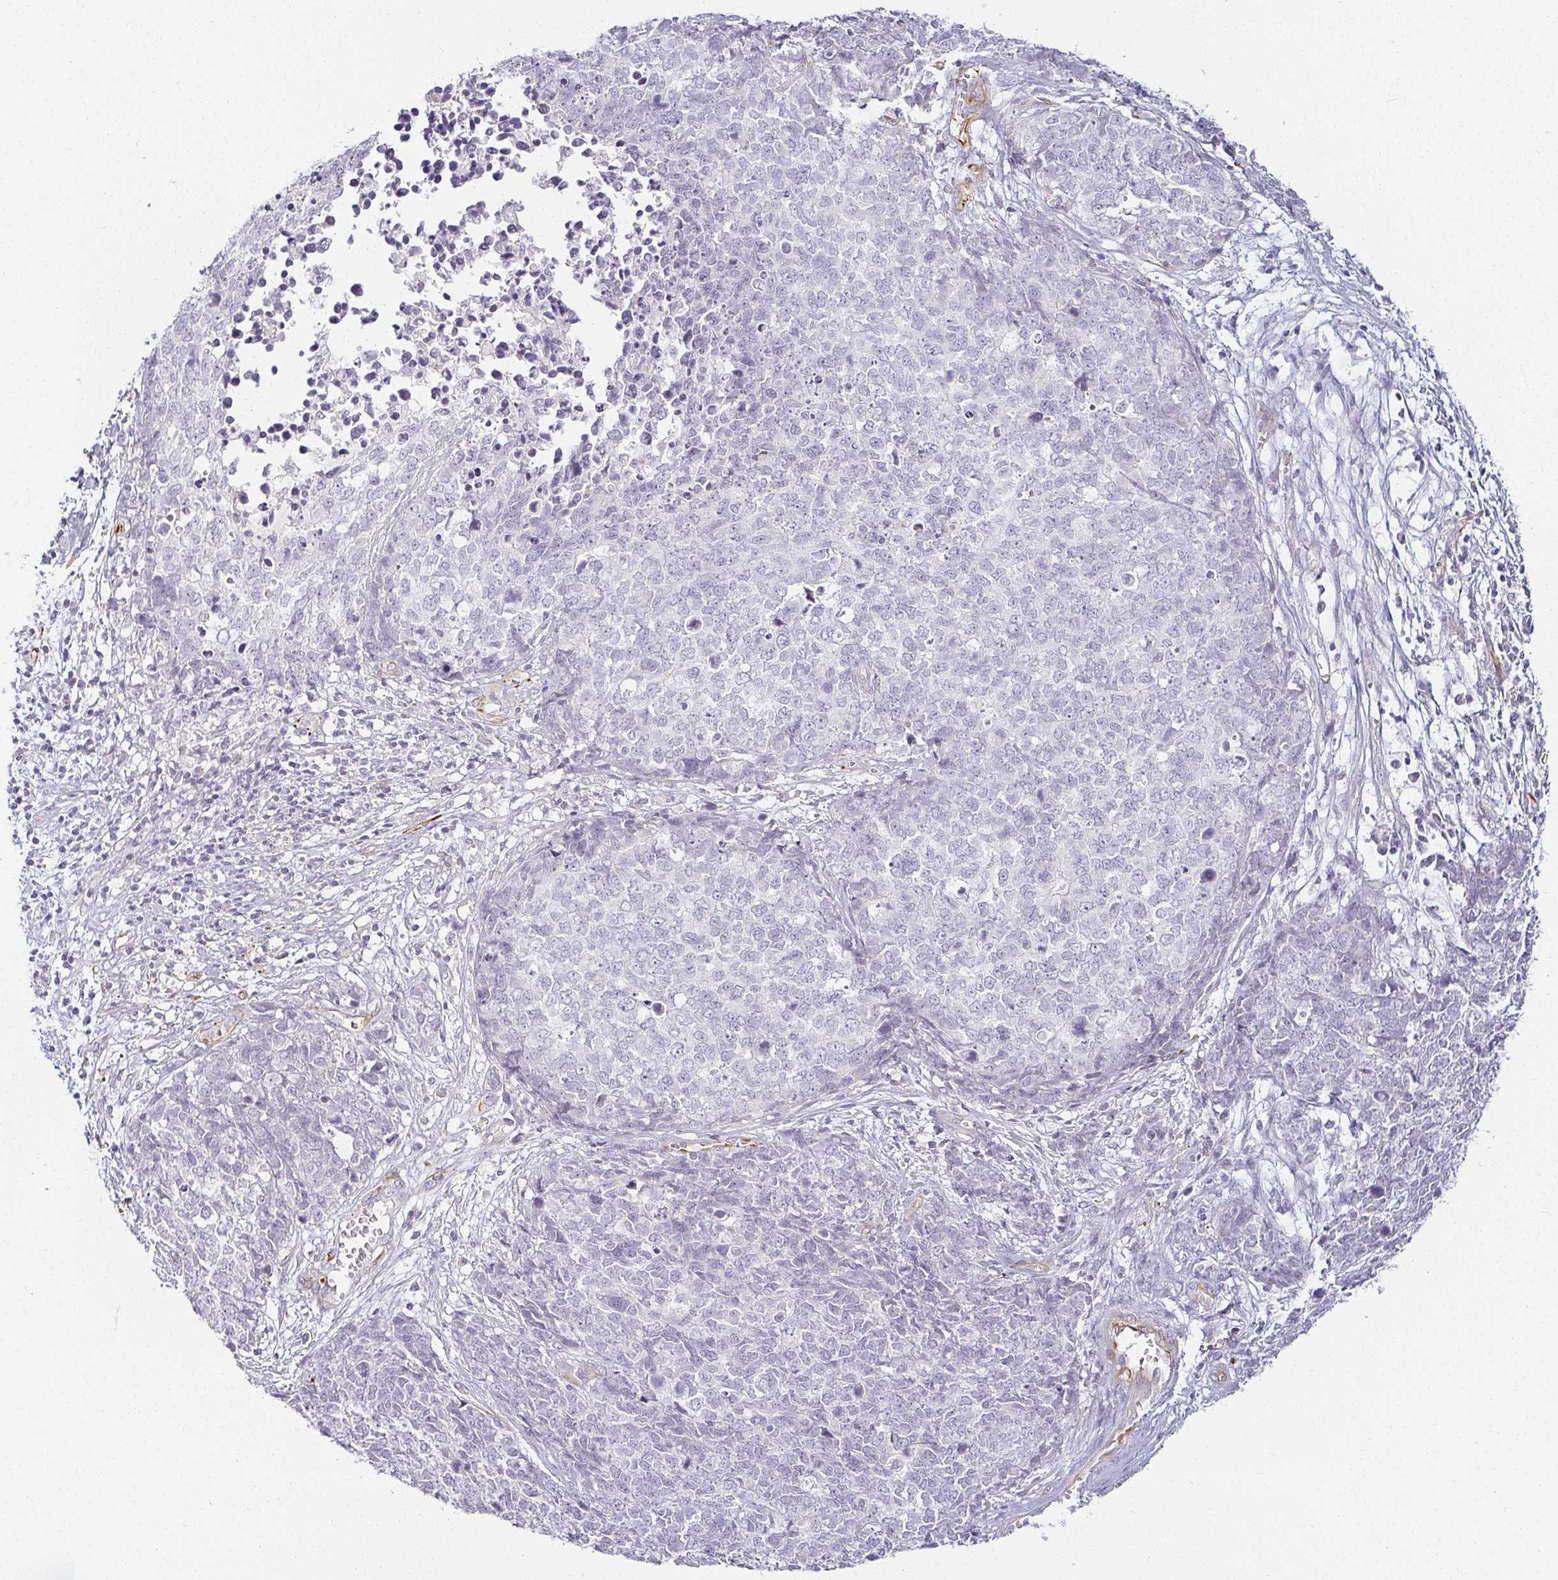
{"staining": {"intensity": "negative", "quantity": "none", "location": "none"}, "tissue": "cervical cancer", "cell_type": "Tumor cells", "image_type": "cancer", "snomed": [{"axis": "morphology", "description": "Adenocarcinoma, NOS"}, {"axis": "topography", "description": "Cervix"}], "caption": "The histopathology image reveals no staining of tumor cells in cervical cancer (adenocarcinoma).", "gene": "ACAN", "patient": {"sex": "female", "age": 63}}